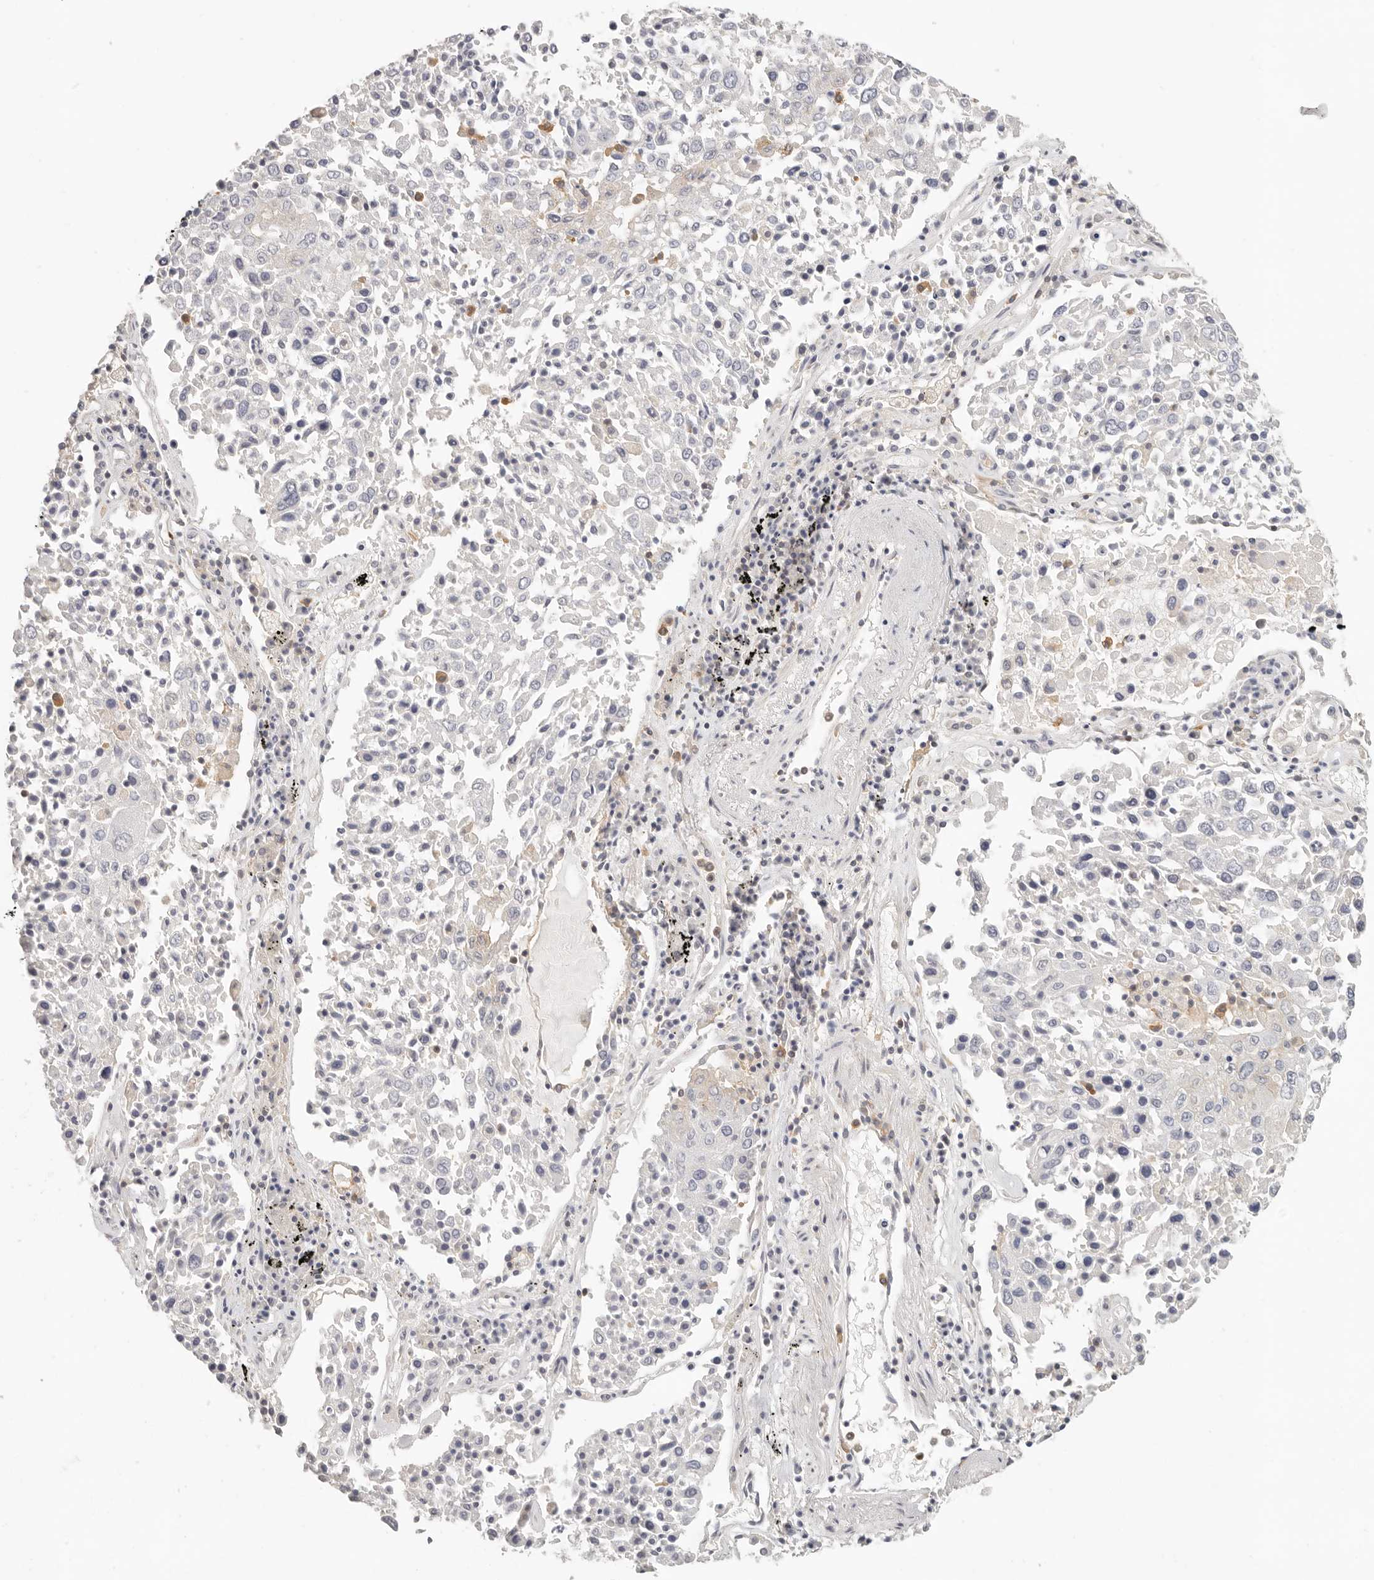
{"staining": {"intensity": "negative", "quantity": "none", "location": "none"}, "tissue": "lung cancer", "cell_type": "Tumor cells", "image_type": "cancer", "snomed": [{"axis": "morphology", "description": "Squamous cell carcinoma, NOS"}, {"axis": "topography", "description": "Lung"}], "caption": "Protein analysis of lung squamous cell carcinoma demonstrates no significant staining in tumor cells. (DAB immunohistochemistry (IHC) with hematoxylin counter stain).", "gene": "ANXA9", "patient": {"sex": "male", "age": 65}}